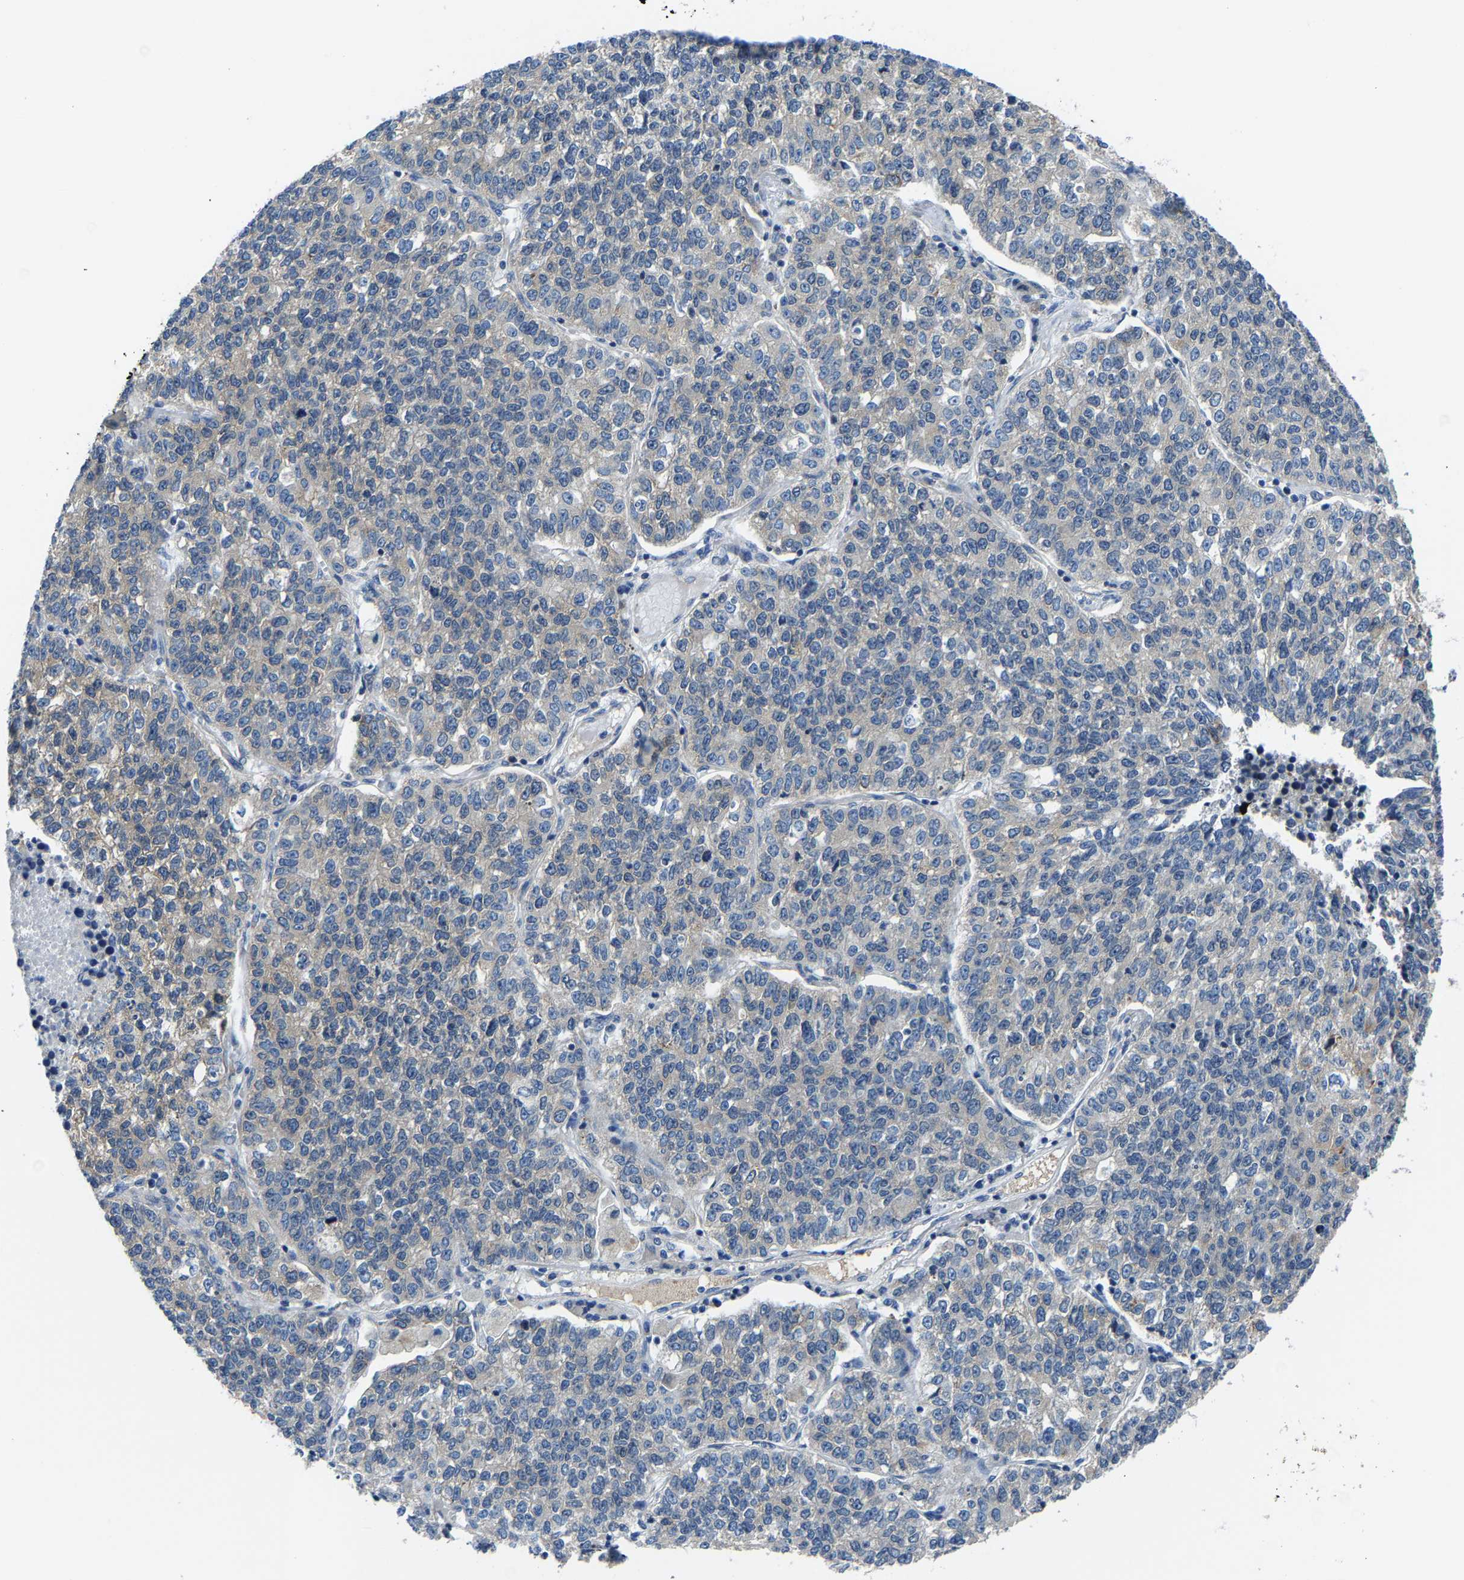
{"staining": {"intensity": "moderate", "quantity": "<25%", "location": "cytoplasmic/membranous"}, "tissue": "lung cancer", "cell_type": "Tumor cells", "image_type": "cancer", "snomed": [{"axis": "morphology", "description": "Adenocarcinoma, NOS"}, {"axis": "topography", "description": "Lung"}], "caption": "Immunohistochemistry (IHC) staining of lung cancer, which exhibits low levels of moderate cytoplasmic/membranous staining in approximately <25% of tumor cells indicating moderate cytoplasmic/membranous protein positivity. The staining was performed using DAB (3,3'-diaminobenzidine) (brown) for protein detection and nuclei were counterstained in hematoxylin (blue).", "gene": "G3BP2", "patient": {"sex": "male", "age": 49}}